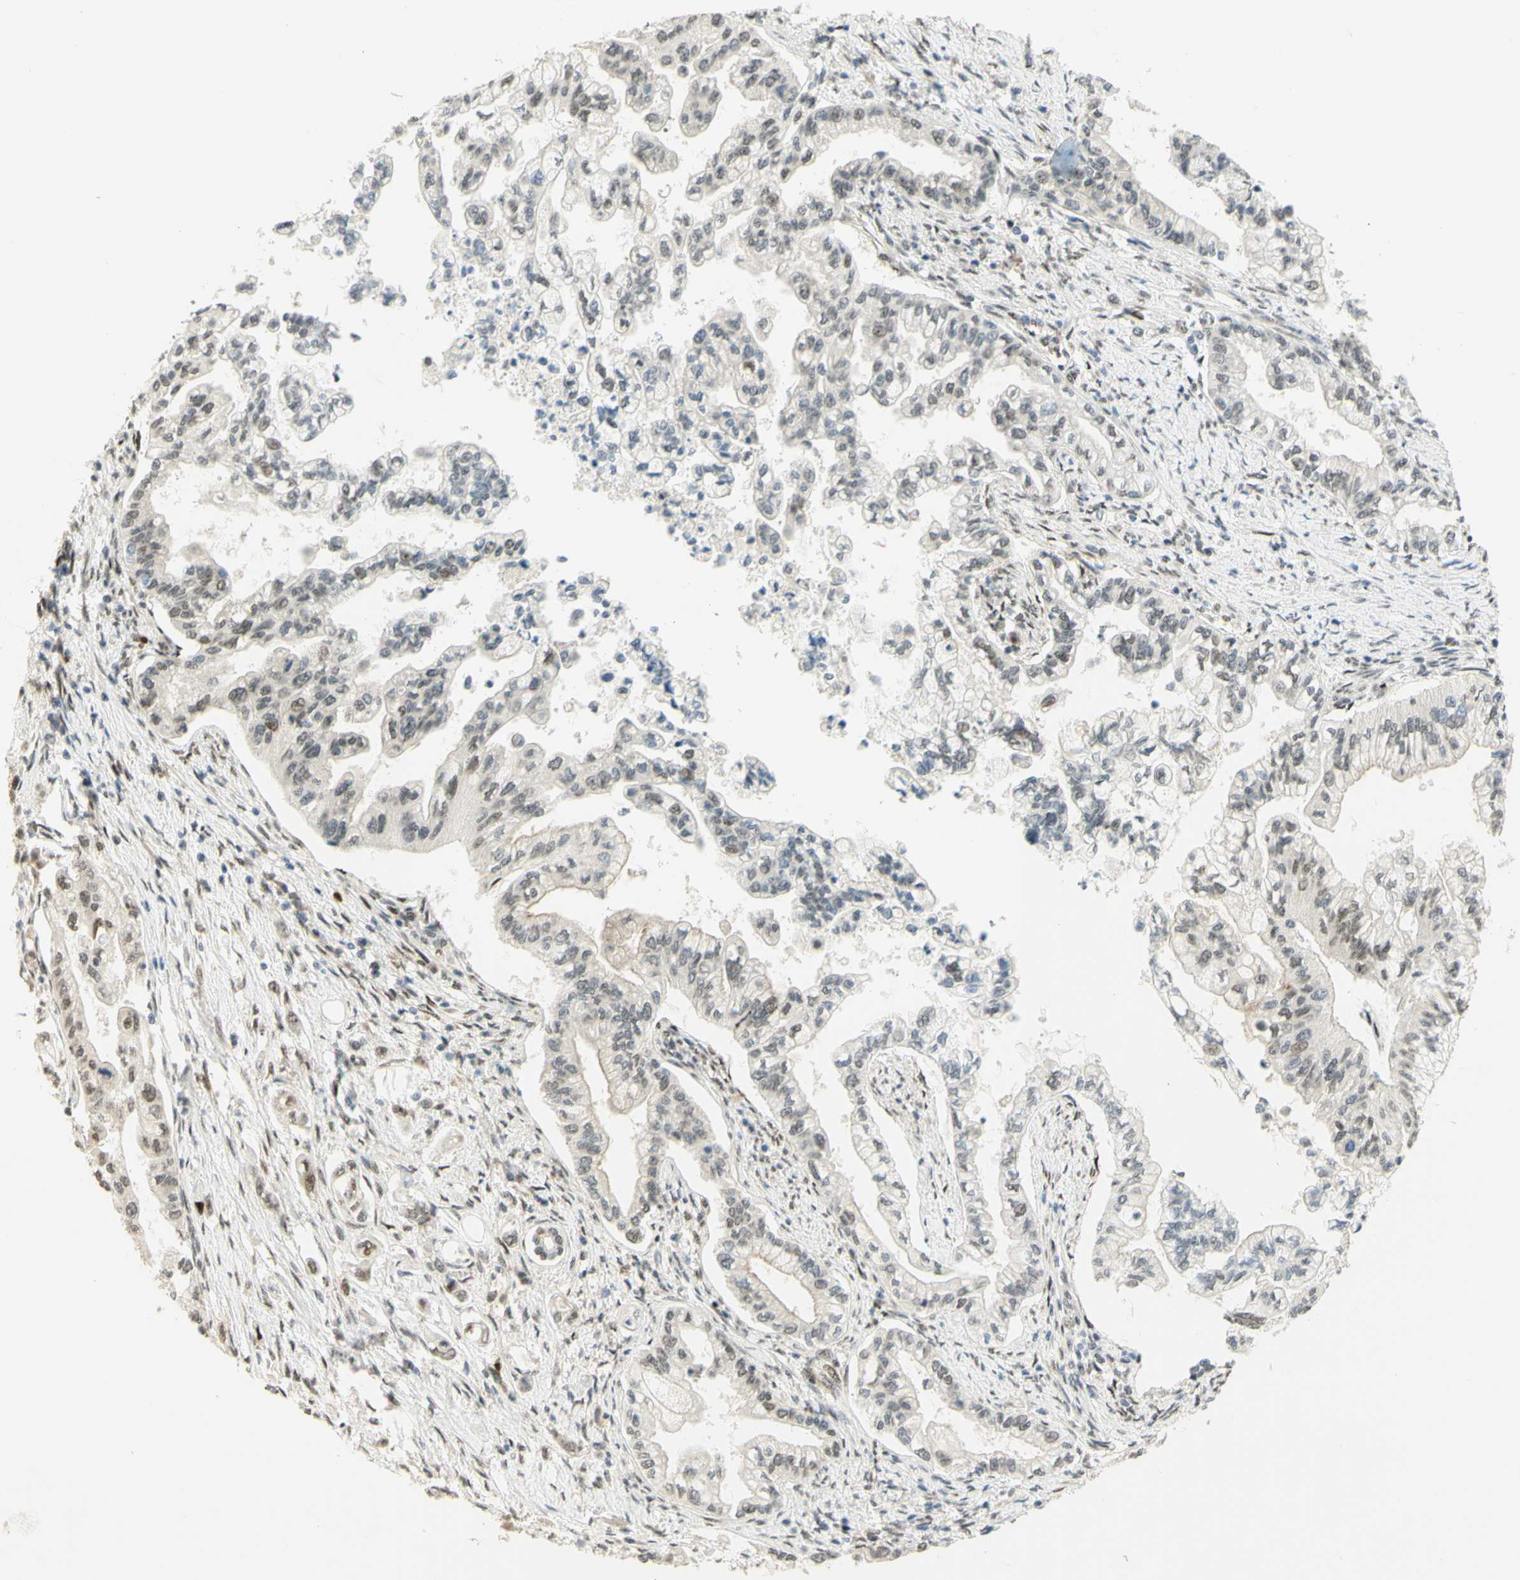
{"staining": {"intensity": "moderate", "quantity": ">75%", "location": "nuclear"}, "tissue": "pancreatic cancer", "cell_type": "Tumor cells", "image_type": "cancer", "snomed": [{"axis": "morphology", "description": "Normal tissue, NOS"}, {"axis": "topography", "description": "Pancreas"}], "caption": "This is a histology image of IHC staining of pancreatic cancer, which shows moderate positivity in the nuclear of tumor cells.", "gene": "DDX1", "patient": {"sex": "male", "age": 42}}